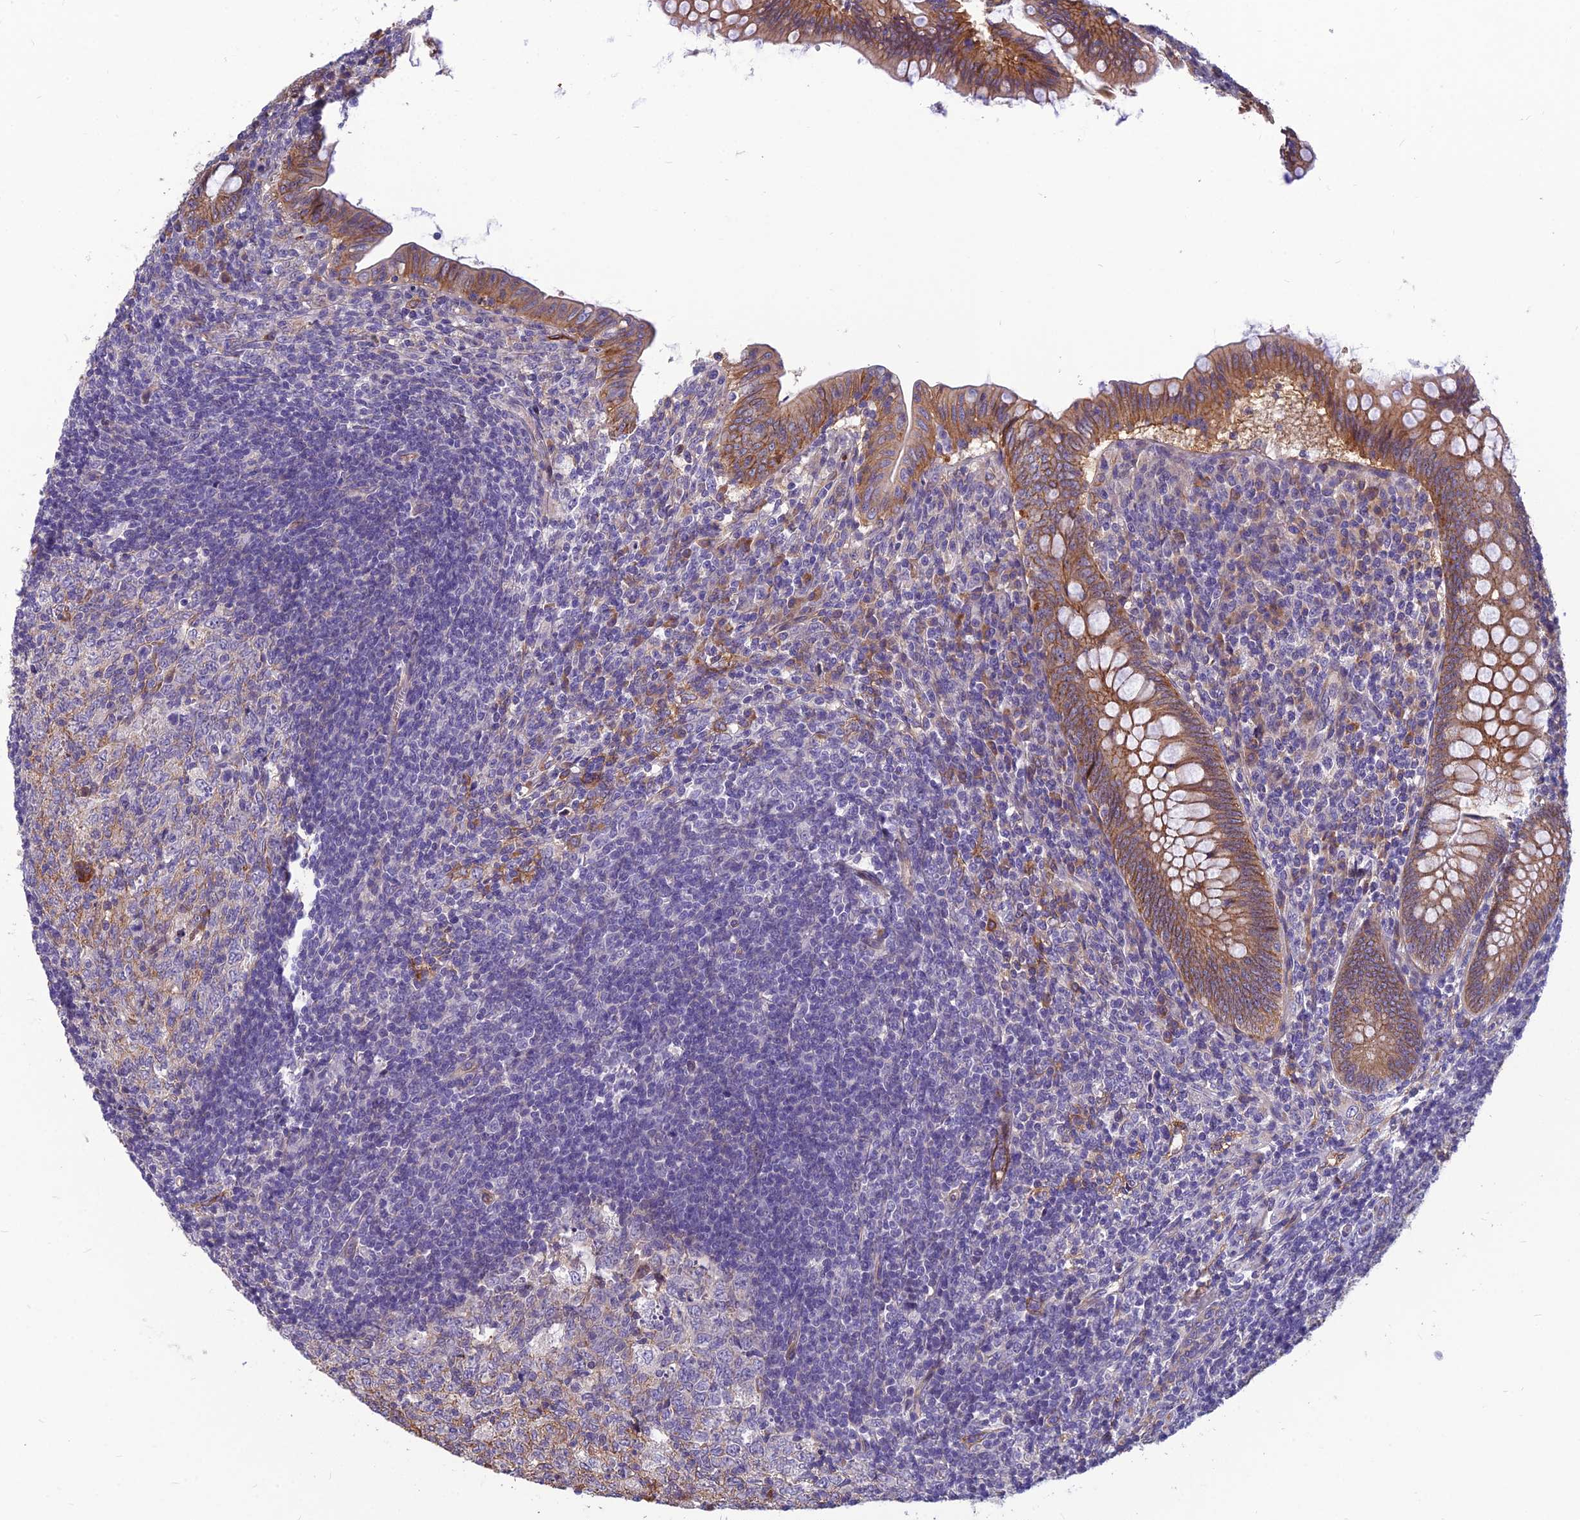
{"staining": {"intensity": "moderate", "quantity": ">75%", "location": "cytoplasmic/membranous"}, "tissue": "appendix", "cell_type": "Glandular cells", "image_type": "normal", "snomed": [{"axis": "morphology", "description": "Normal tissue, NOS"}, {"axis": "topography", "description": "Appendix"}], "caption": "The photomicrograph reveals staining of normal appendix, revealing moderate cytoplasmic/membranous protein positivity (brown color) within glandular cells.", "gene": "TSPAN15", "patient": {"sex": "male", "age": 14}}